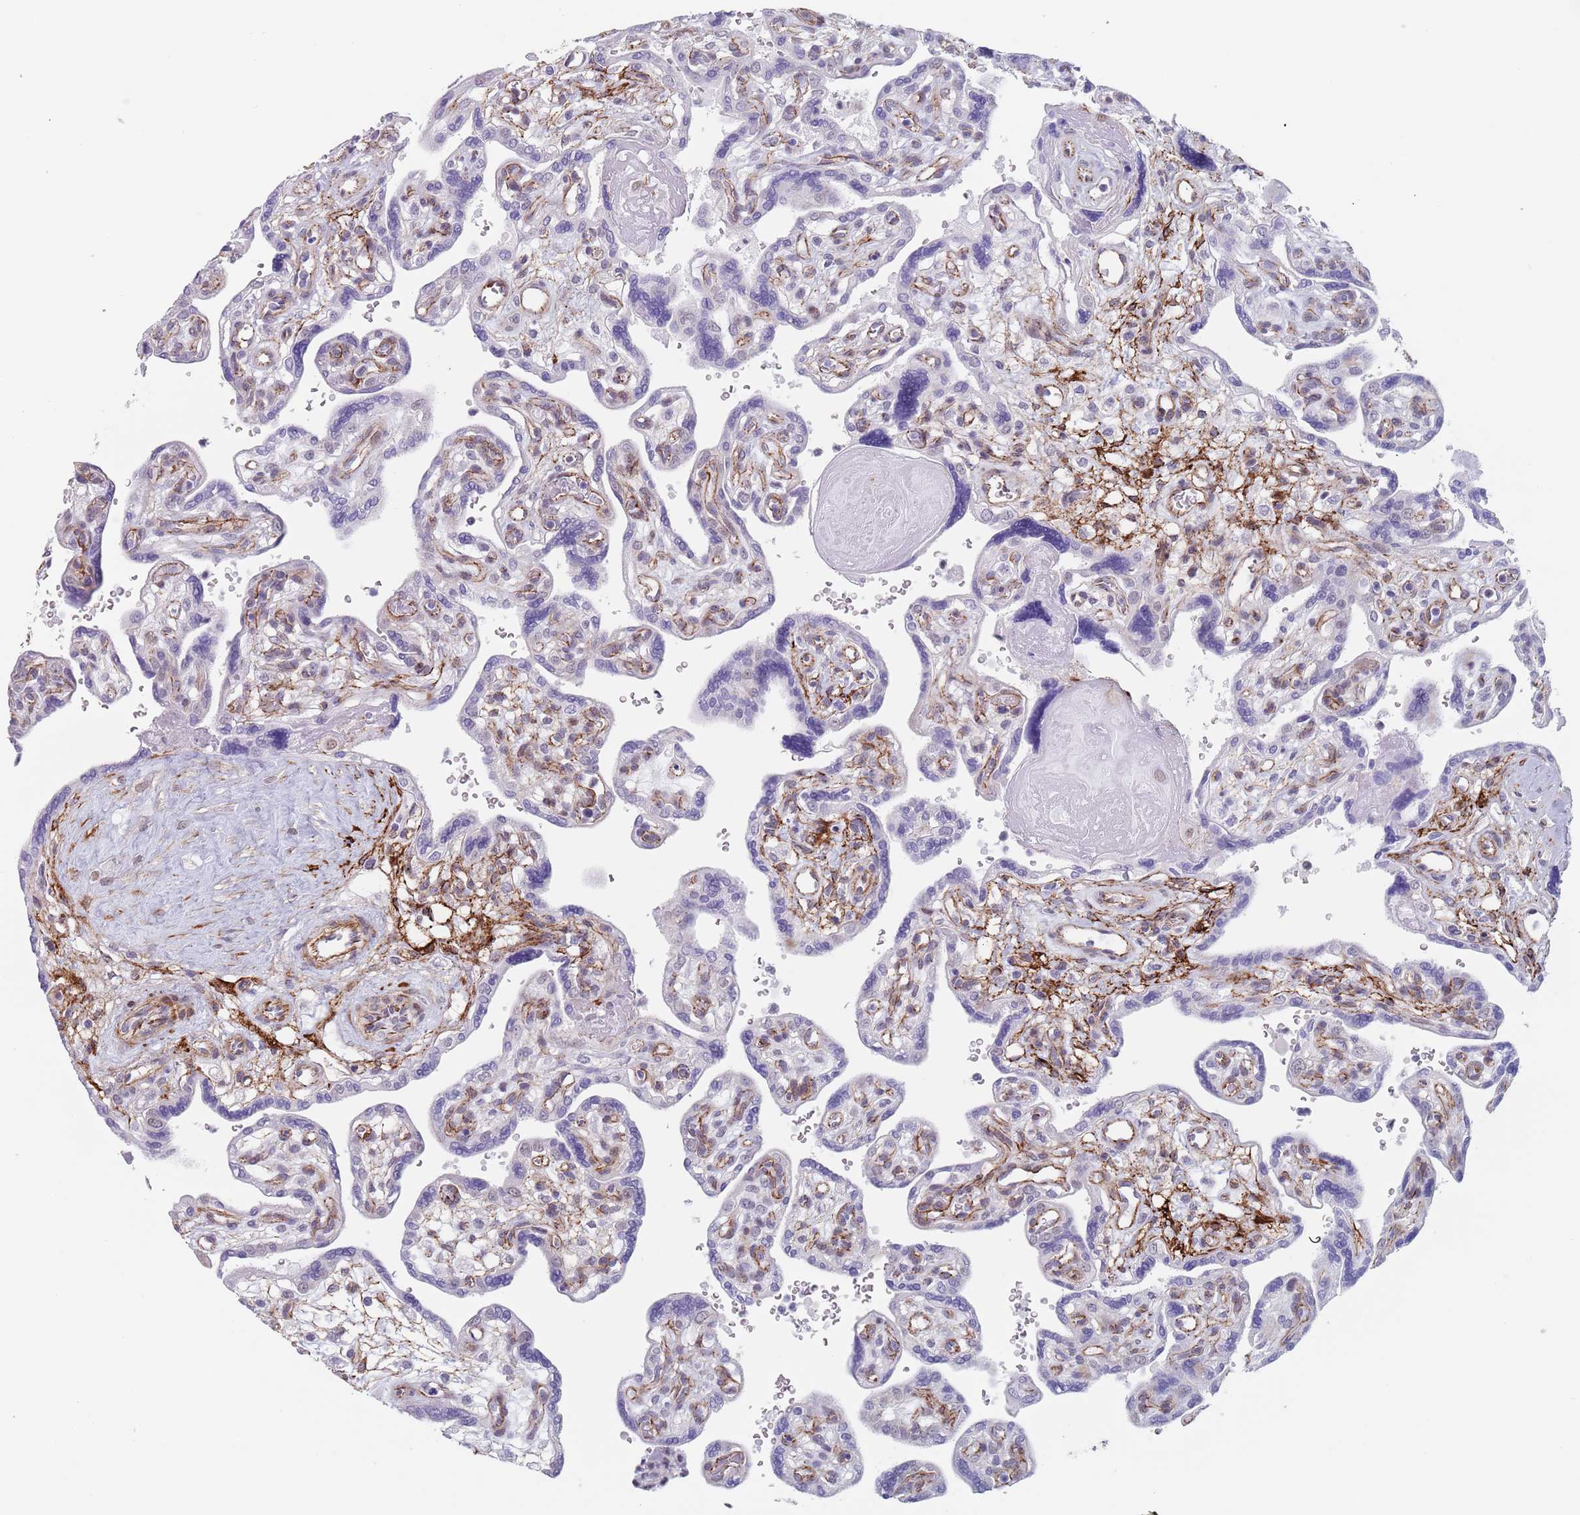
{"staining": {"intensity": "negative", "quantity": "none", "location": "none"}, "tissue": "placenta", "cell_type": "Trophoblastic cells", "image_type": "normal", "snomed": [{"axis": "morphology", "description": "Normal tissue, NOS"}, {"axis": "topography", "description": "Placenta"}], "caption": "DAB immunohistochemical staining of benign human placenta shows no significant staining in trophoblastic cells. (DAB (3,3'-diaminobenzidine) IHC visualized using brightfield microscopy, high magnification).", "gene": "OR5A2", "patient": {"sex": "female", "age": 39}}